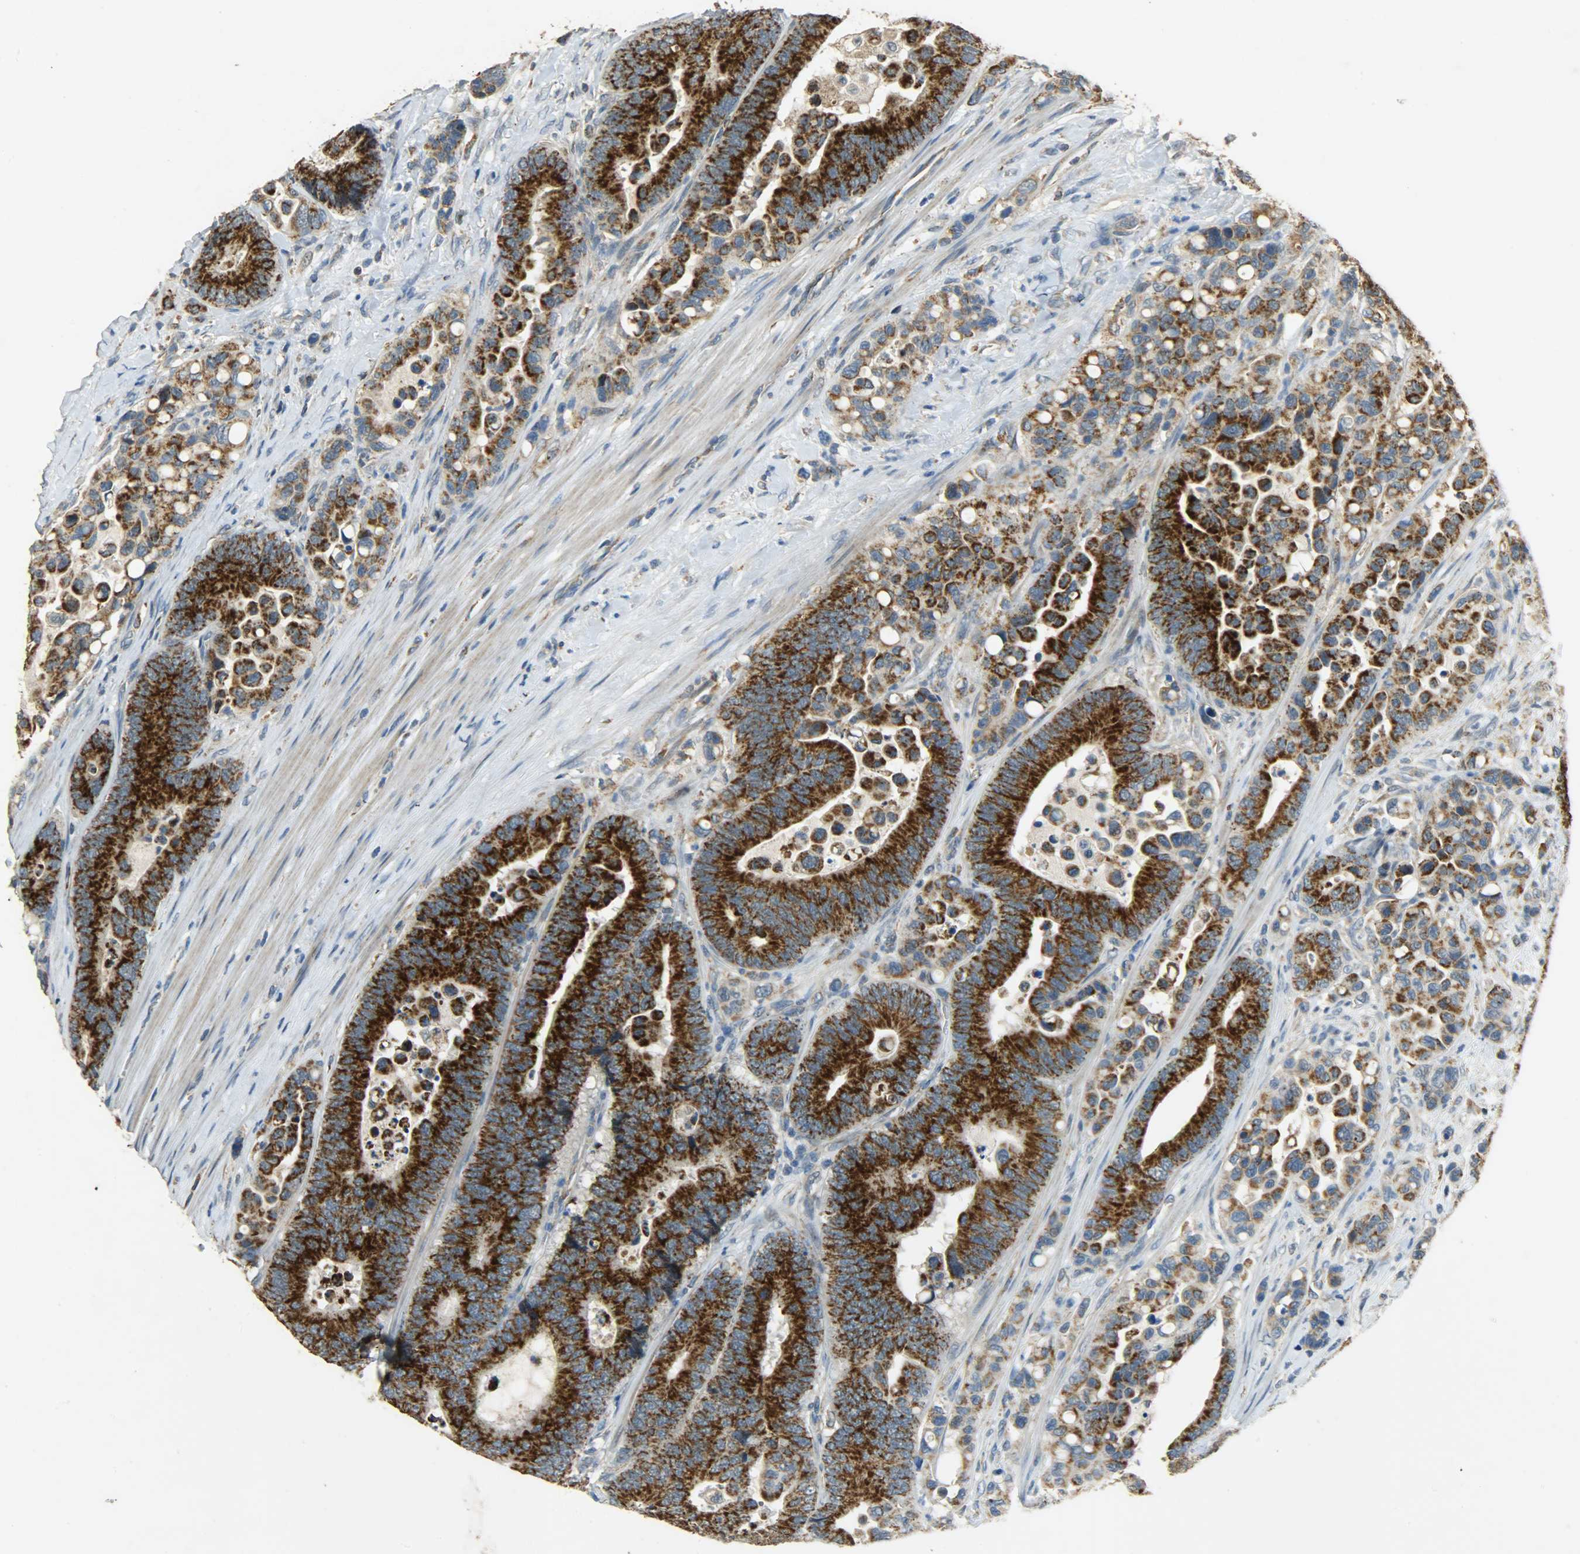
{"staining": {"intensity": "strong", "quantity": ">75%", "location": "cytoplasmic/membranous"}, "tissue": "colorectal cancer", "cell_type": "Tumor cells", "image_type": "cancer", "snomed": [{"axis": "morphology", "description": "Normal tissue, NOS"}, {"axis": "morphology", "description": "Adenocarcinoma, NOS"}, {"axis": "topography", "description": "Colon"}], "caption": "Approximately >75% of tumor cells in human colorectal cancer exhibit strong cytoplasmic/membranous protein expression as visualized by brown immunohistochemical staining.", "gene": "HDHD5", "patient": {"sex": "male", "age": 82}}